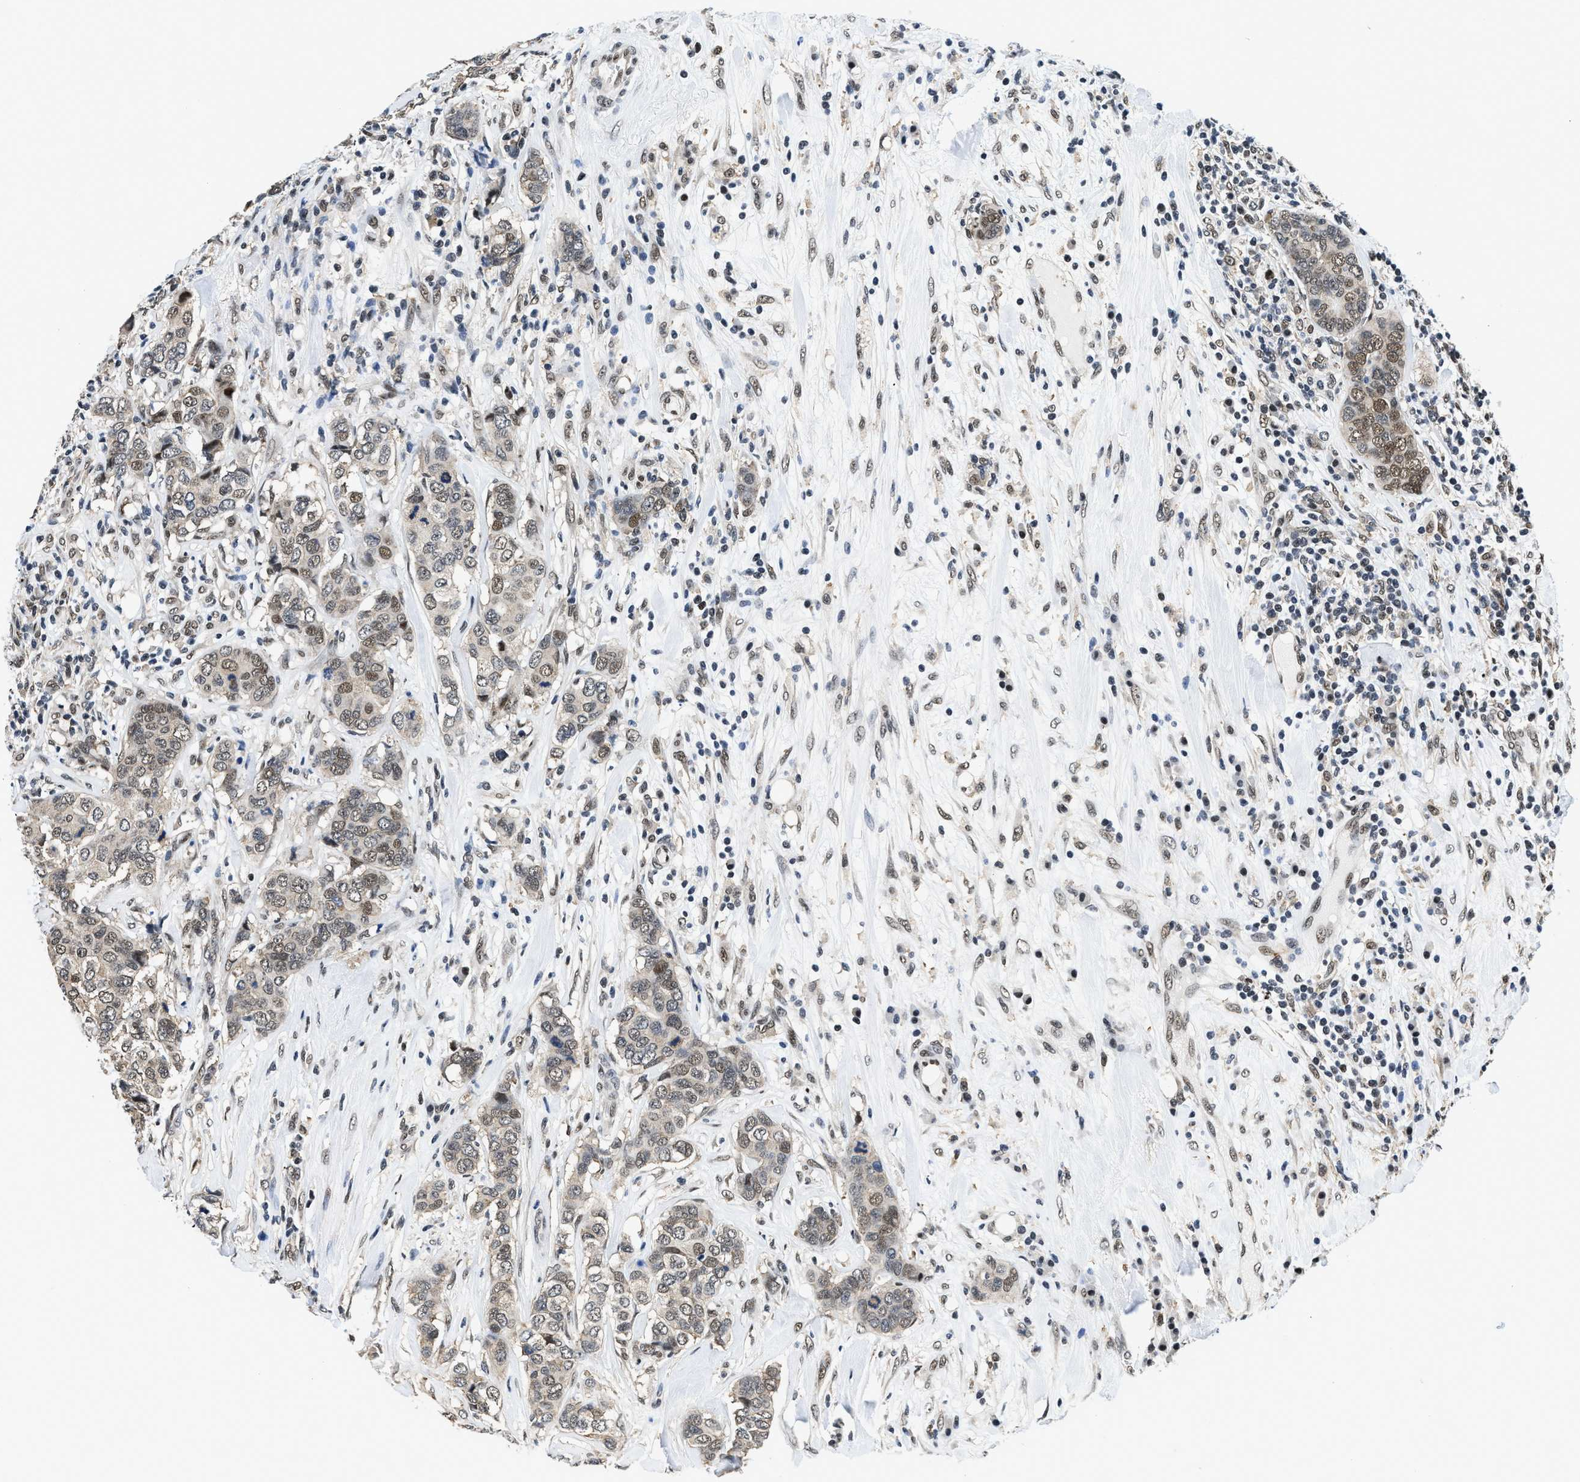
{"staining": {"intensity": "moderate", "quantity": "25%-75%", "location": "nuclear"}, "tissue": "breast cancer", "cell_type": "Tumor cells", "image_type": "cancer", "snomed": [{"axis": "morphology", "description": "Lobular carcinoma"}, {"axis": "topography", "description": "Breast"}], "caption": "Tumor cells demonstrate medium levels of moderate nuclear staining in approximately 25%-75% of cells in lobular carcinoma (breast).", "gene": "HNRNPH2", "patient": {"sex": "female", "age": 59}}